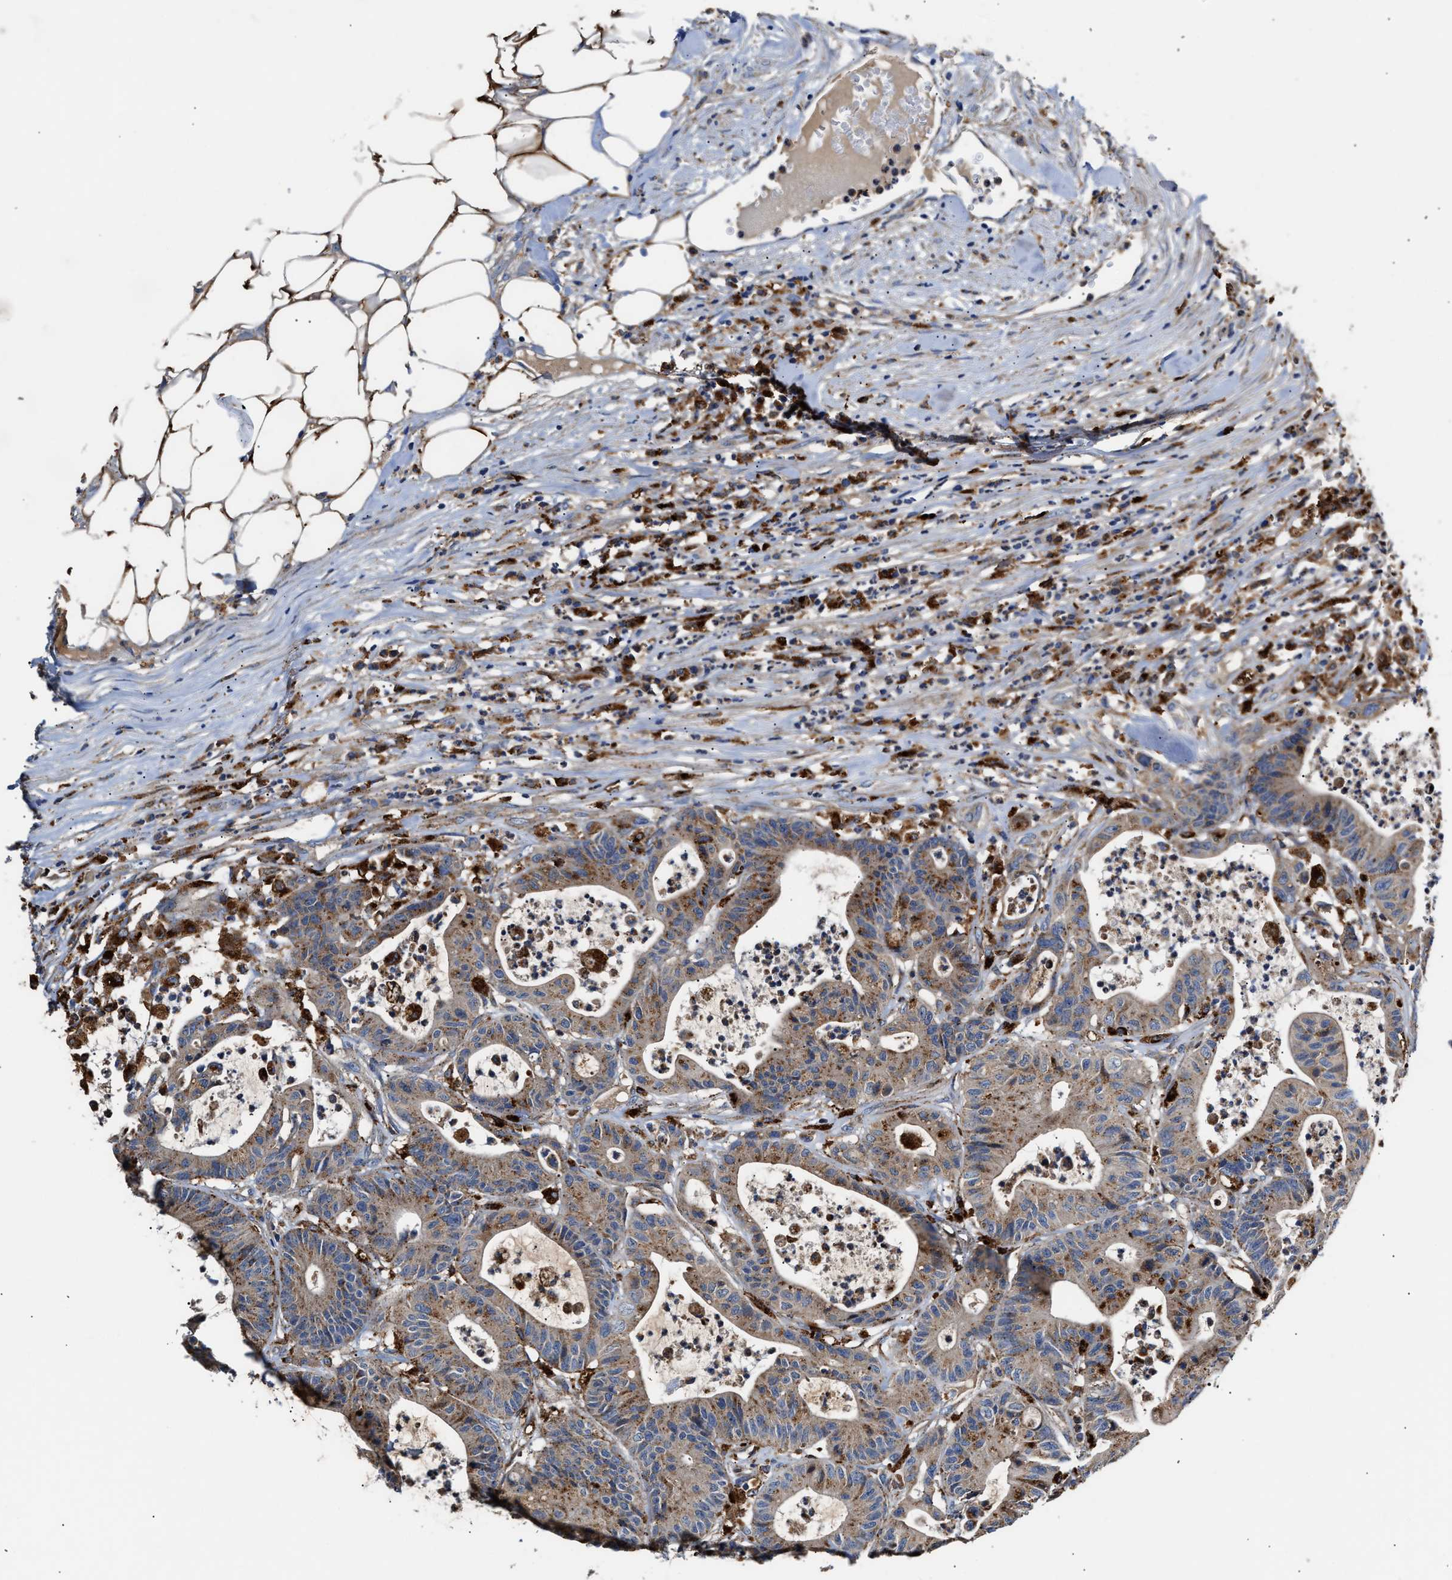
{"staining": {"intensity": "moderate", "quantity": ">75%", "location": "cytoplasmic/membranous"}, "tissue": "colorectal cancer", "cell_type": "Tumor cells", "image_type": "cancer", "snomed": [{"axis": "morphology", "description": "Adenocarcinoma, NOS"}, {"axis": "topography", "description": "Colon"}], "caption": "A brown stain shows moderate cytoplasmic/membranous positivity of a protein in human adenocarcinoma (colorectal) tumor cells. Immunohistochemistry stains the protein of interest in brown and the nuclei are stained blue.", "gene": "CCDC146", "patient": {"sex": "female", "age": 84}}